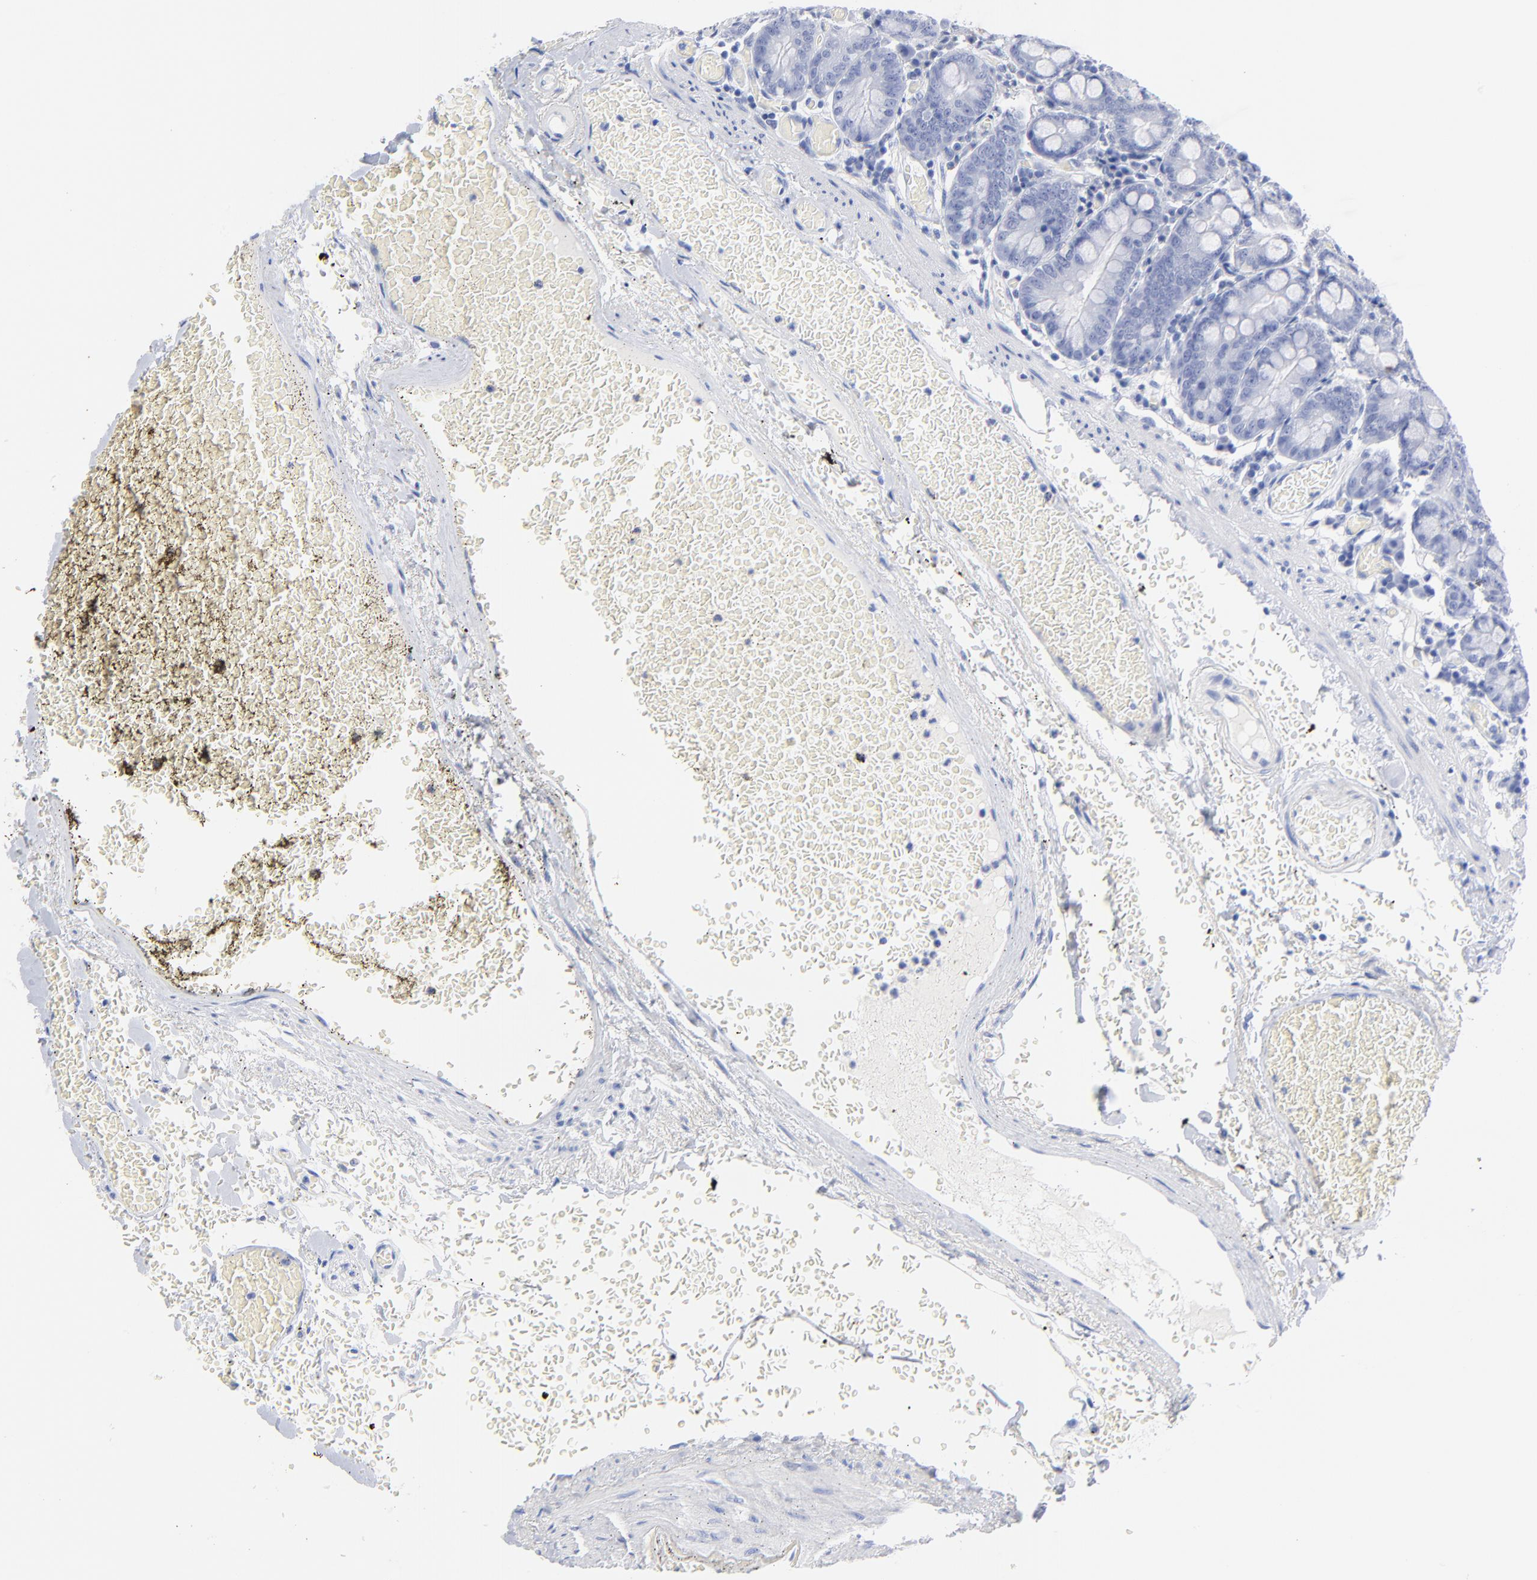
{"staining": {"intensity": "negative", "quantity": "none", "location": "none"}, "tissue": "small intestine", "cell_type": "Glandular cells", "image_type": "normal", "snomed": [{"axis": "morphology", "description": "Normal tissue, NOS"}, {"axis": "topography", "description": "Small intestine"}], "caption": "This is an immunohistochemistry (IHC) image of unremarkable small intestine. There is no positivity in glandular cells.", "gene": "ACY1", "patient": {"sex": "male", "age": 71}}